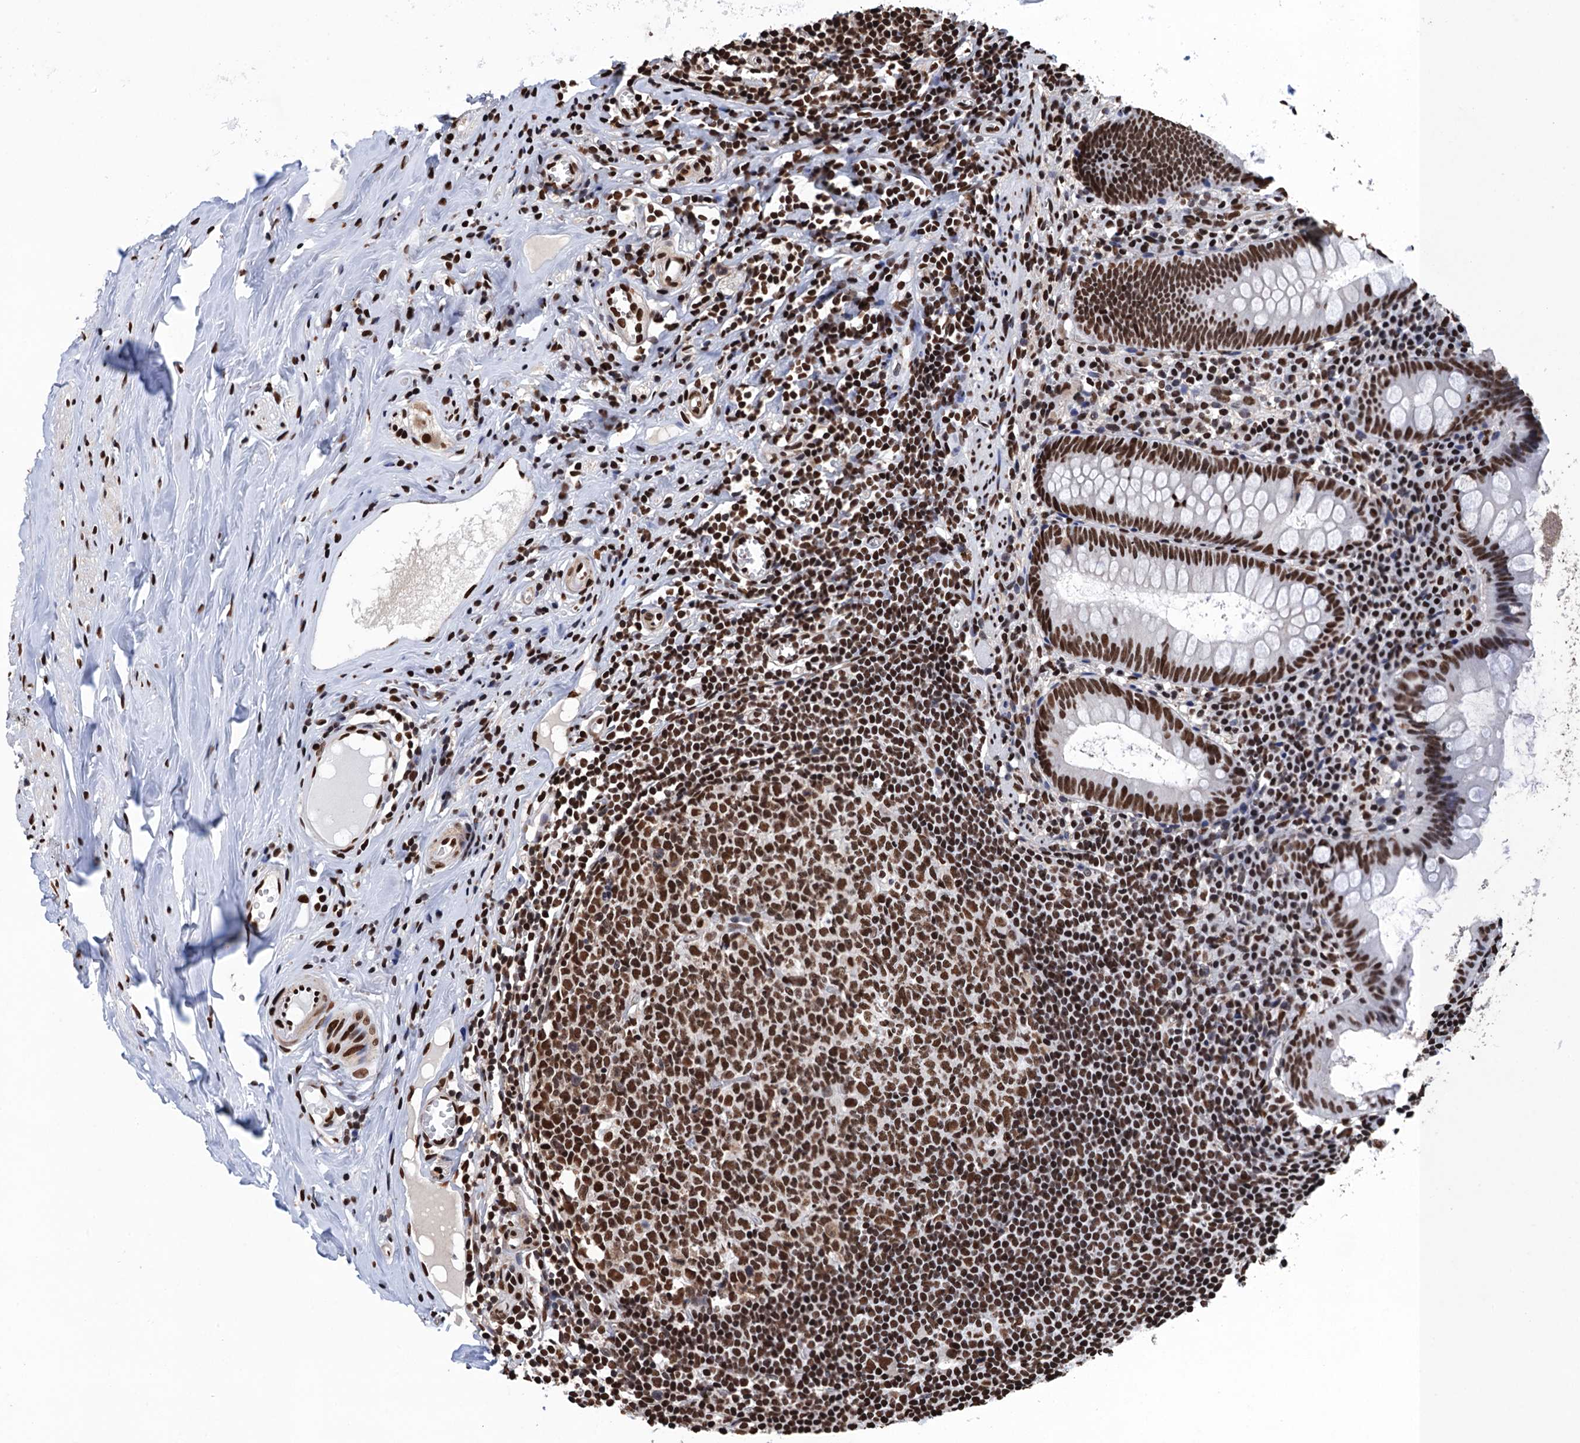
{"staining": {"intensity": "strong", "quantity": ">75%", "location": "nuclear"}, "tissue": "appendix", "cell_type": "Glandular cells", "image_type": "normal", "snomed": [{"axis": "morphology", "description": "Normal tissue, NOS"}, {"axis": "topography", "description": "Appendix"}], "caption": "A histopathology image showing strong nuclear positivity in about >75% of glandular cells in benign appendix, as visualized by brown immunohistochemical staining.", "gene": "UBA2", "patient": {"sex": "female", "age": 51}}